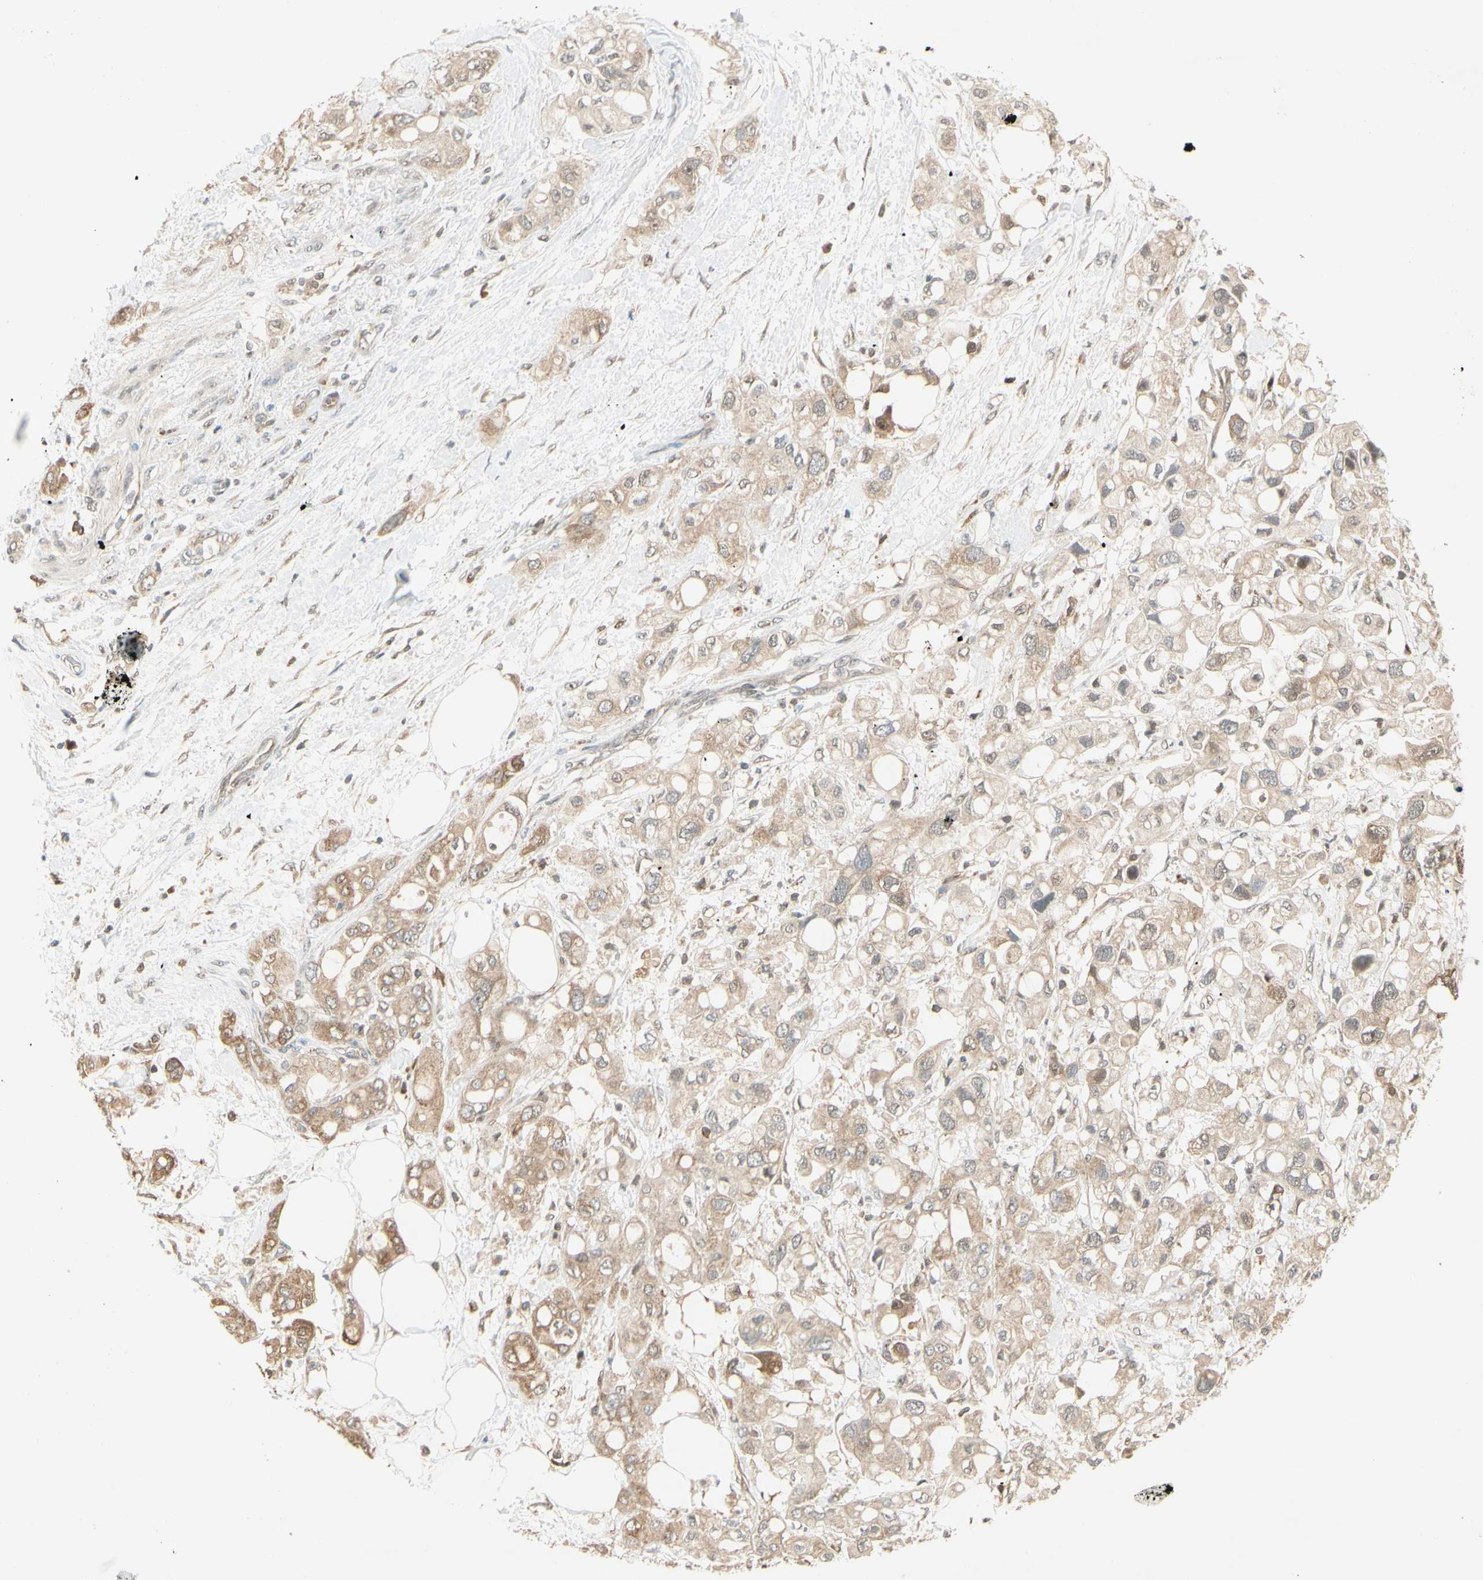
{"staining": {"intensity": "weak", "quantity": "<25%", "location": "cytoplasmic/membranous"}, "tissue": "pancreatic cancer", "cell_type": "Tumor cells", "image_type": "cancer", "snomed": [{"axis": "morphology", "description": "Adenocarcinoma, NOS"}, {"axis": "topography", "description": "Pancreas"}], "caption": "Pancreatic cancer (adenocarcinoma) stained for a protein using IHC displays no positivity tumor cells.", "gene": "IPO5", "patient": {"sex": "female", "age": 56}}